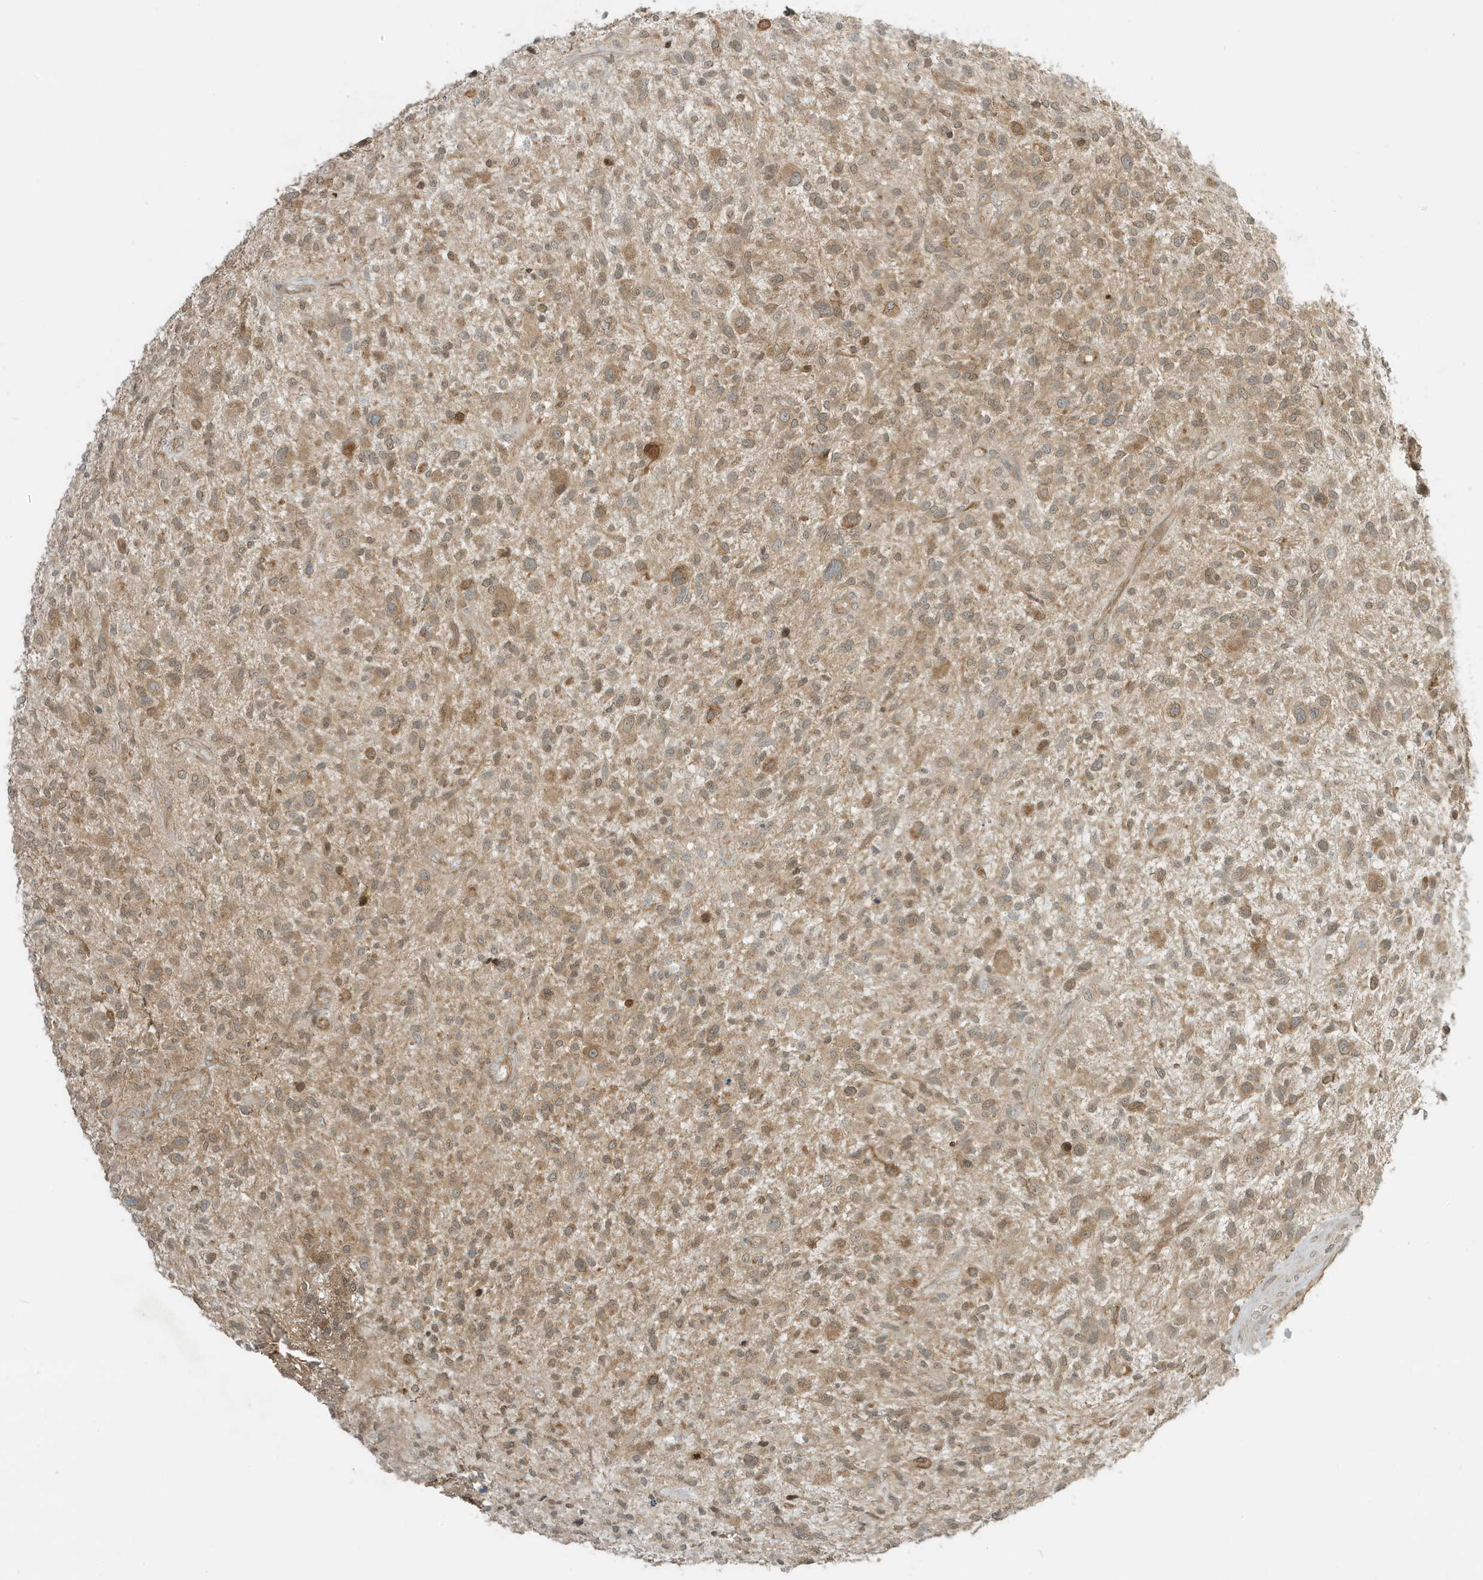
{"staining": {"intensity": "moderate", "quantity": ">75%", "location": "cytoplasmic/membranous"}, "tissue": "glioma", "cell_type": "Tumor cells", "image_type": "cancer", "snomed": [{"axis": "morphology", "description": "Glioma, malignant, High grade"}, {"axis": "topography", "description": "Brain"}], "caption": "Immunohistochemical staining of glioma reveals moderate cytoplasmic/membranous protein staining in about >75% of tumor cells.", "gene": "SCARF2", "patient": {"sex": "male", "age": 47}}